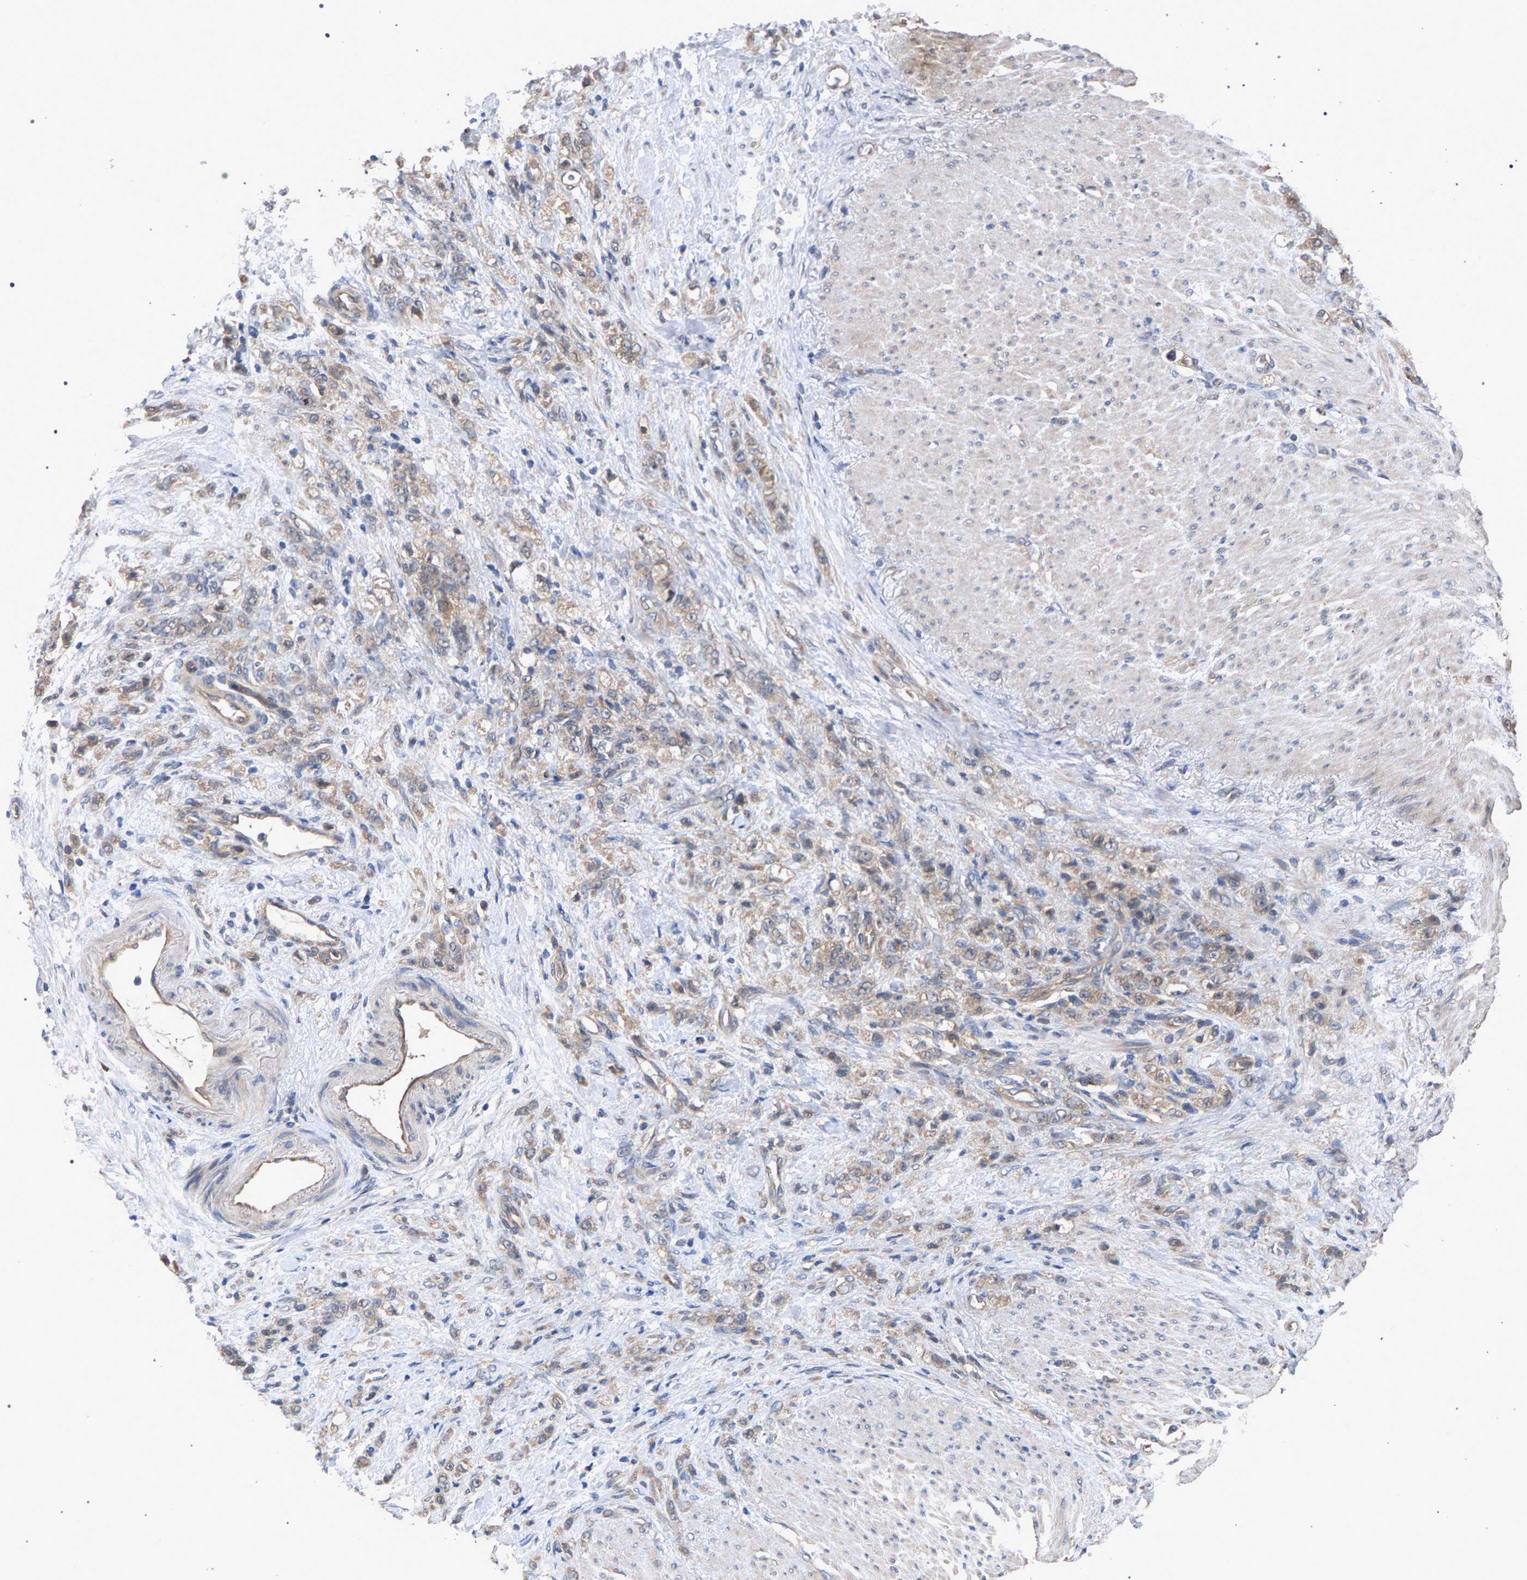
{"staining": {"intensity": "weak", "quantity": ">75%", "location": "cytoplasmic/membranous"}, "tissue": "stomach cancer", "cell_type": "Tumor cells", "image_type": "cancer", "snomed": [{"axis": "morphology", "description": "Adenocarcinoma, NOS"}, {"axis": "topography", "description": "Stomach"}], "caption": "The immunohistochemical stain labels weak cytoplasmic/membranous expression in tumor cells of stomach cancer (adenocarcinoma) tissue.", "gene": "SLC4A4", "patient": {"sex": "male", "age": 82}}